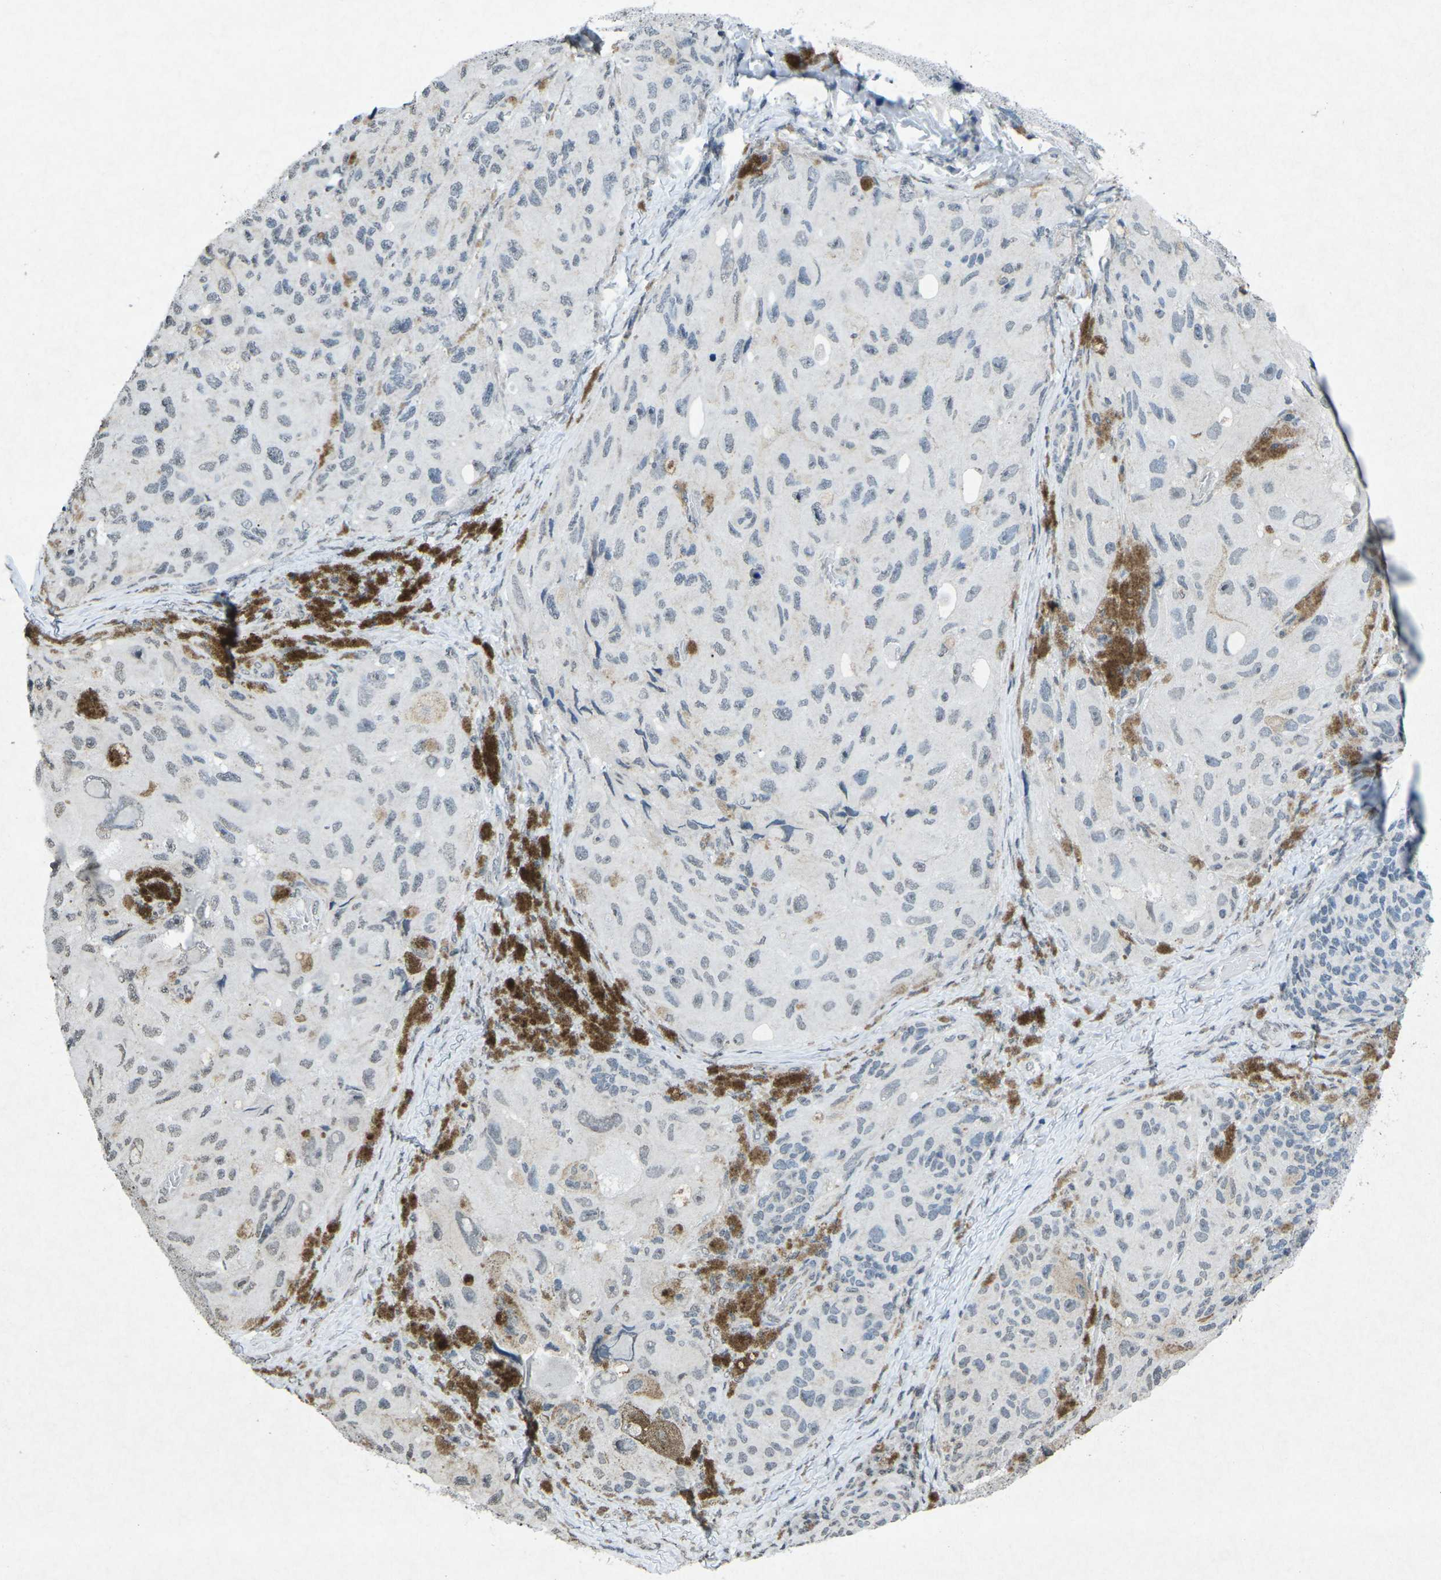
{"staining": {"intensity": "weak", "quantity": "<25%", "location": "nuclear"}, "tissue": "melanoma", "cell_type": "Tumor cells", "image_type": "cancer", "snomed": [{"axis": "morphology", "description": "Malignant melanoma, NOS"}, {"axis": "topography", "description": "Skin"}], "caption": "The histopathology image demonstrates no staining of tumor cells in melanoma.", "gene": "TFR2", "patient": {"sex": "female", "age": 73}}